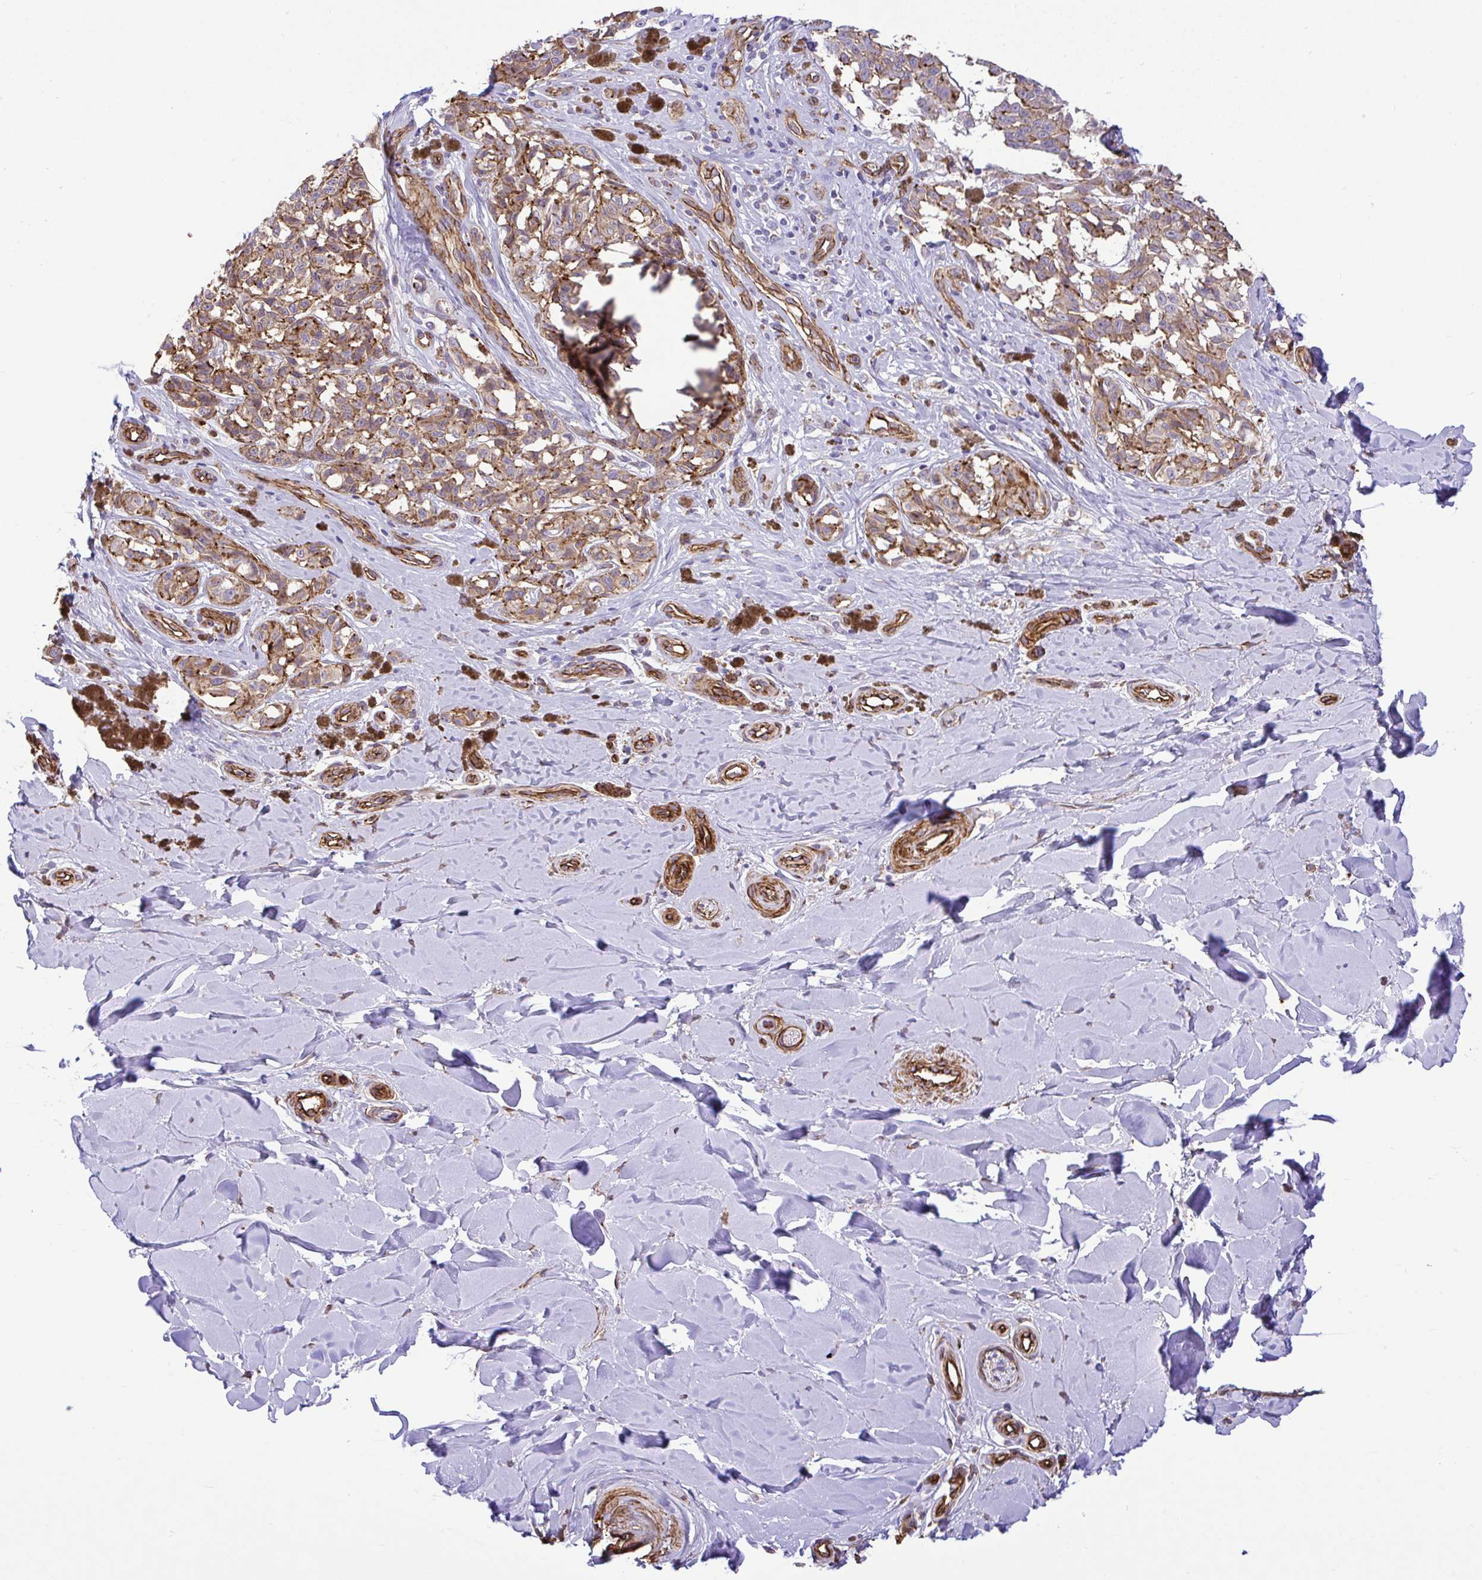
{"staining": {"intensity": "moderate", "quantity": ">75%", "location": "cytoplasmic/membranous"}, "tissue": "melanoma", "cell_type": "Tumor cells", "image_type": "cancer", "snomed": [{"axis": "morphology", "description": "Malignant melanoma, NOS"}, {"axis": "topography", "description": "Skin"}], "caption": "Melanoma stained with a brown dye reveals moderate cytoplasmic/membranous positive expression in approximately >75% of tumor cells.", "gene": "PTPRK", "patient": {"sex": "female", "age": 65}}